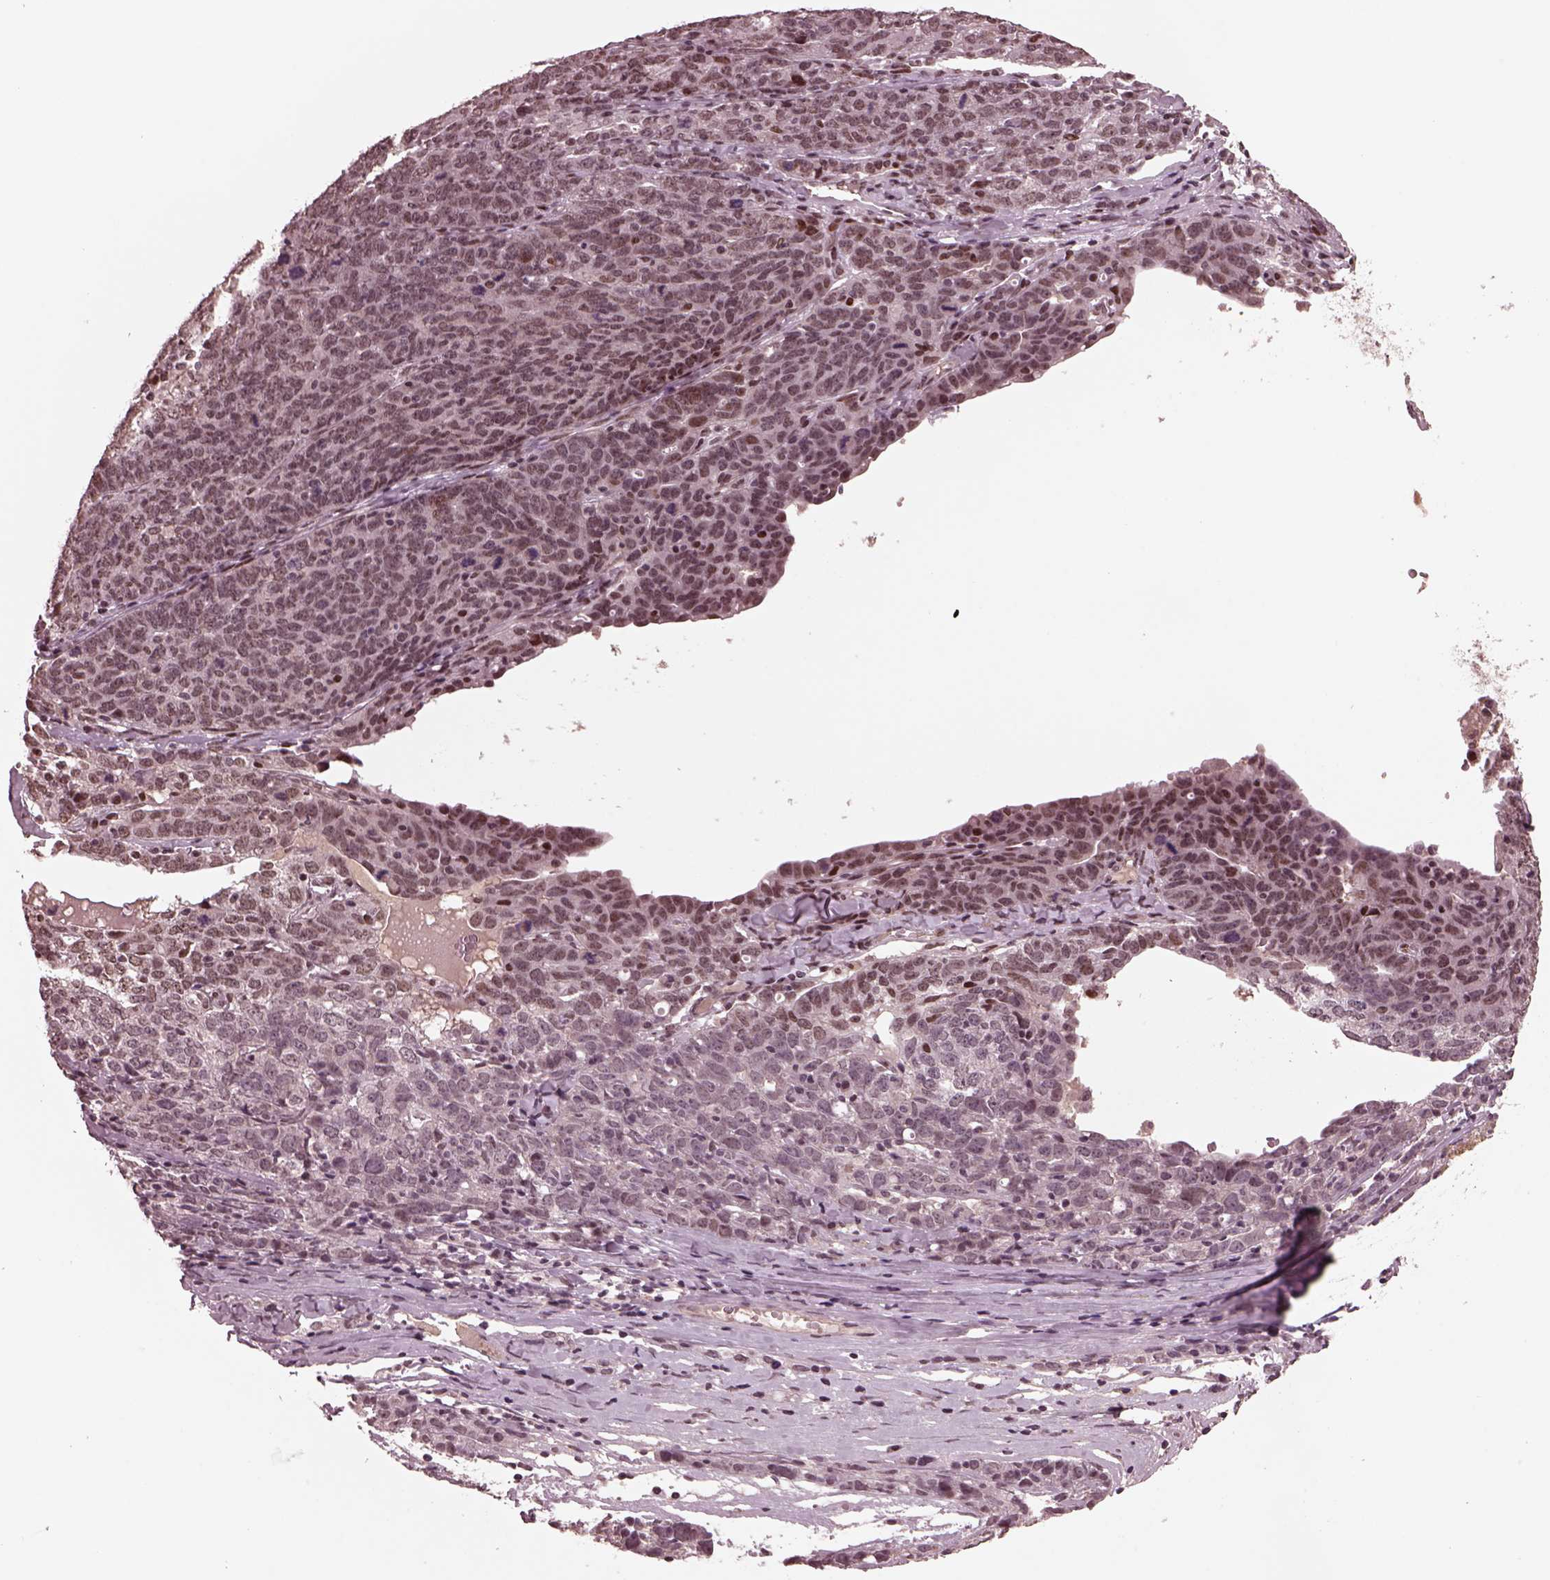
{"staining": {"intensity": "weak", "quantity": "25%-75%", "location": "nuclear"}, "tissue": "ovarian cancer", "cell_type": "Tumor cells", "image_type": "cancer", "snomed": [{"axis": "morphology", "description": "Cystadenocarcinoma, serous, NOS"}, {"axis": "topography", "description": "Ovary"}], "caption": "Protein staining exhibits weak nuclear expression in about 25%-75% of tumor cells in serous cystadenocarcinoma (ovarian).", "gene": "NAP1L5", "patient": {"sex": "female", "age": 71}}